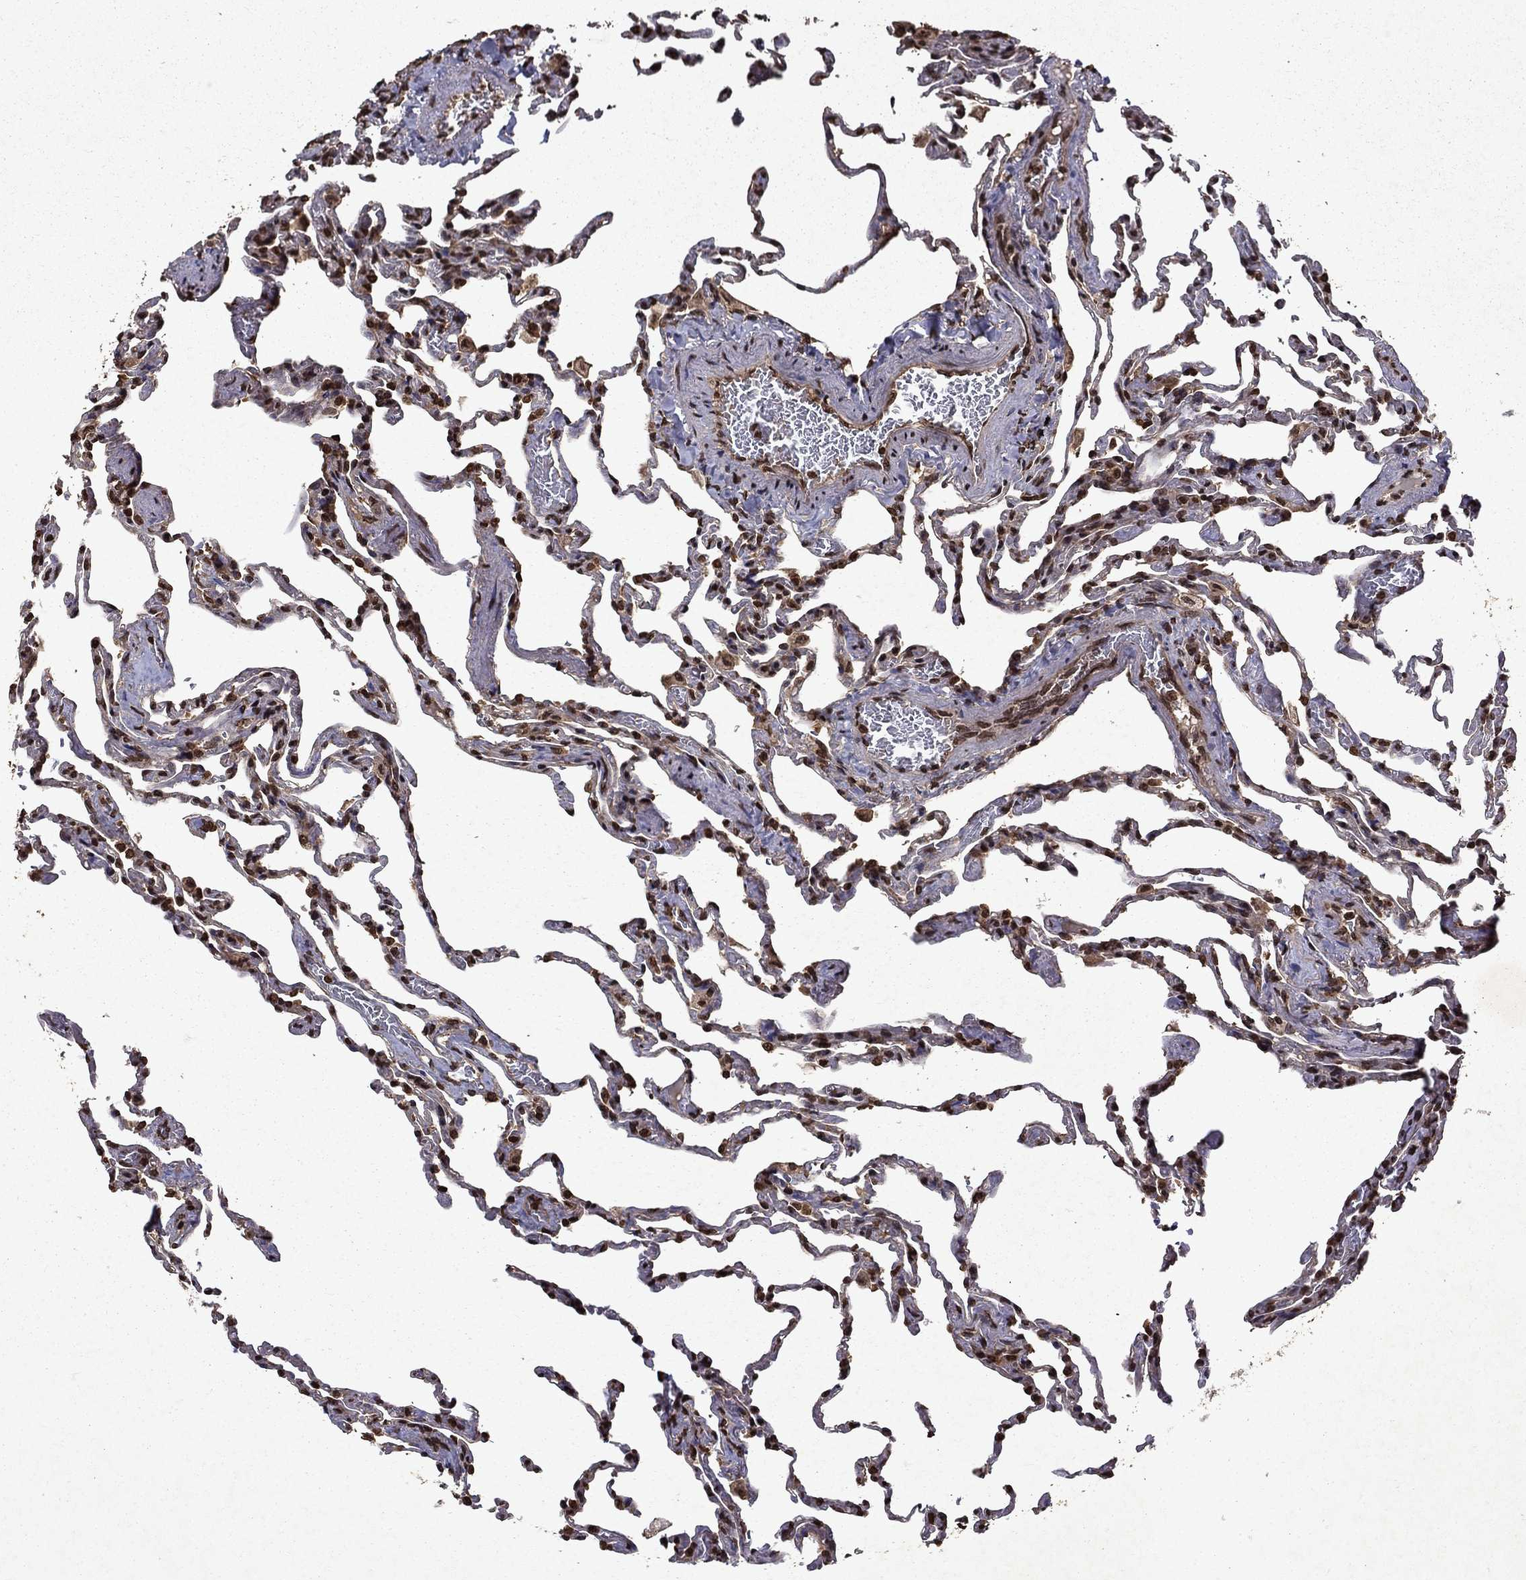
{"staining": {"intensity": "moderate", "quantity": "25%-75%", "location": "nuclear"}, "tissue": "lung", "cell_type": "Alveolar cells", "image_type": "normal", "snomed": [{"axis": "morphology", "description": "Normal tissue, NOS"}, {"axis": "topography", "description": "Lung"}], "caption": "A brown stain labels moderate nuclear staining of a protein in alveolar cells of unremarkable human lung.", "gene": "PIN4", "patient": {"sex": "female", "age": 43}}